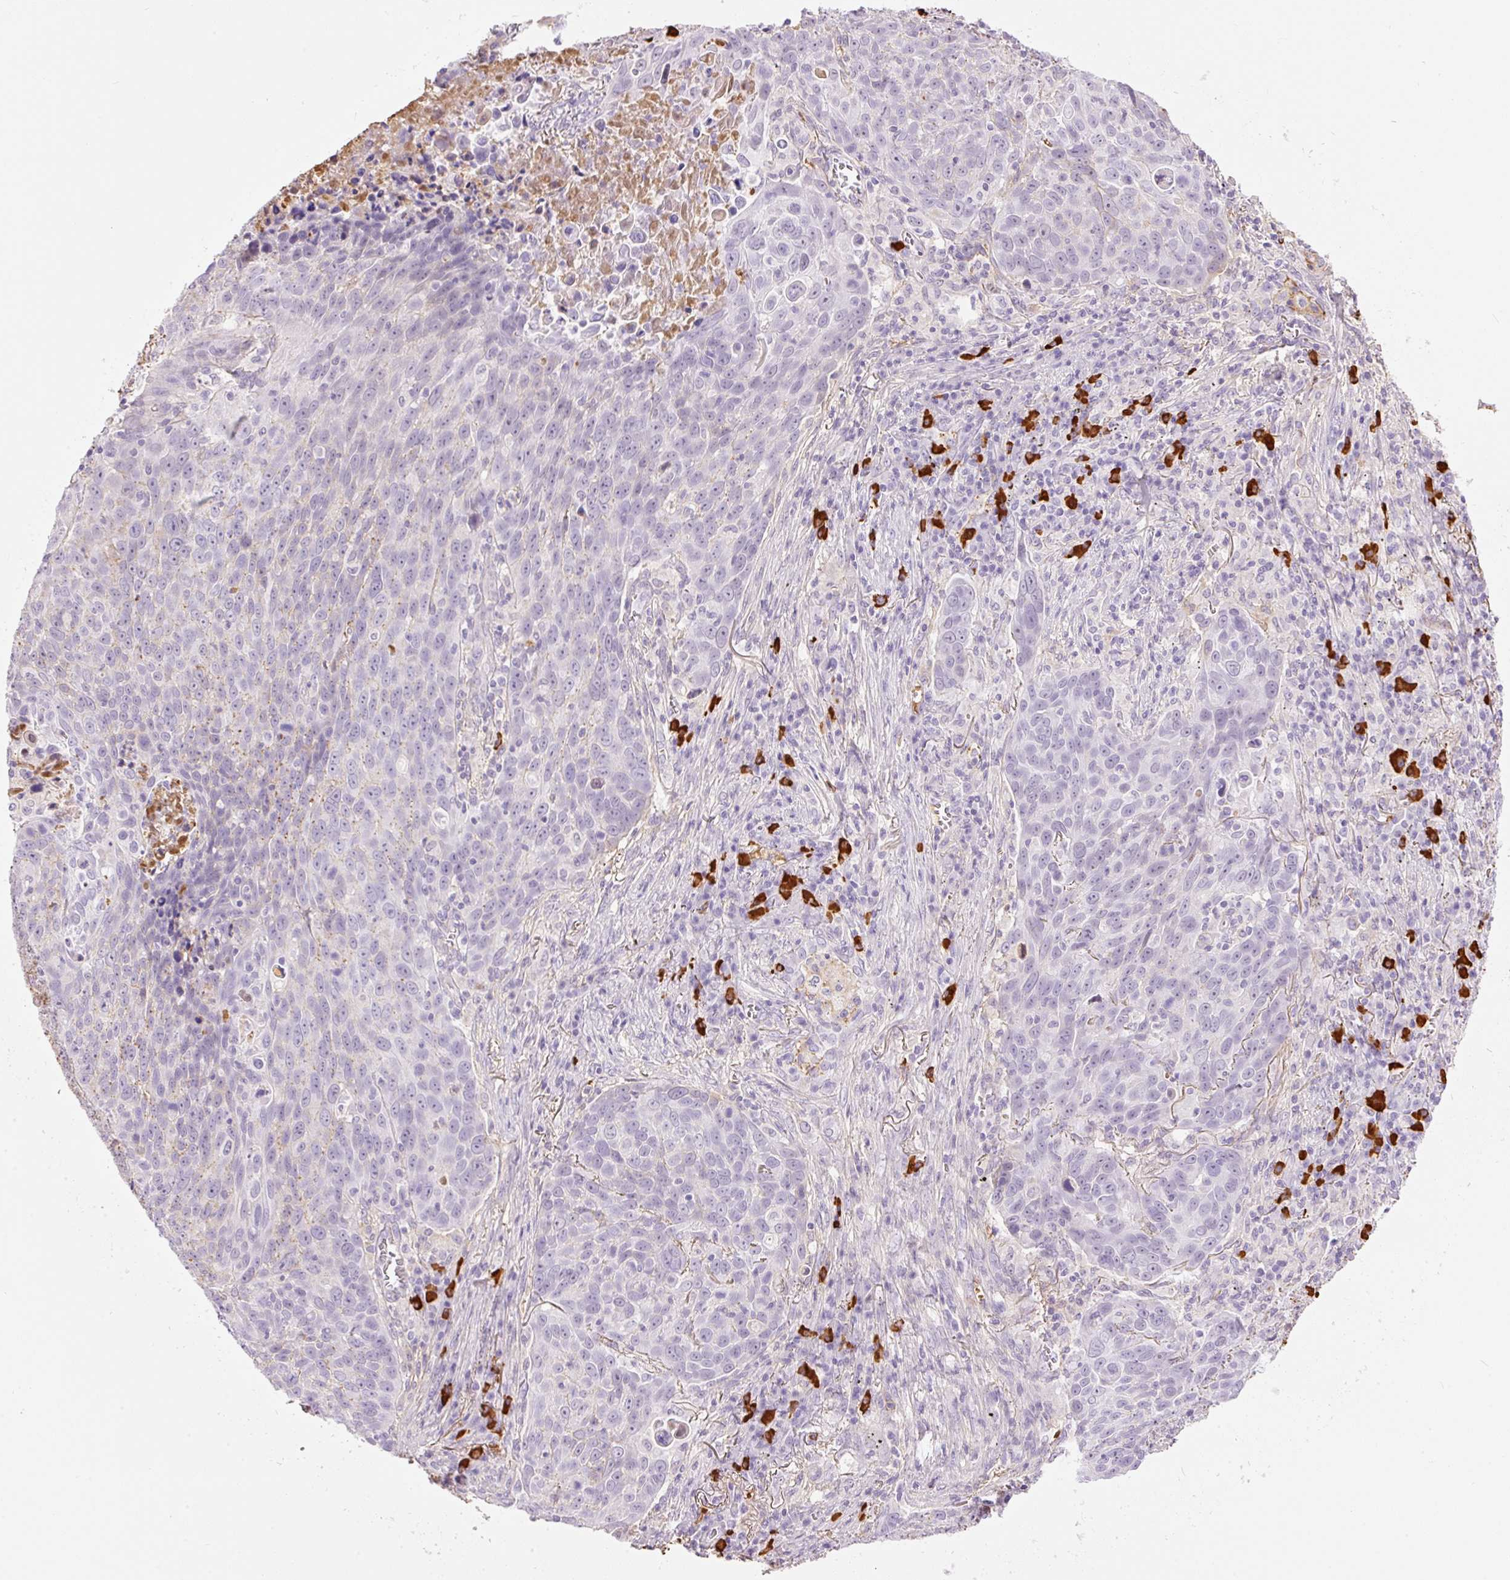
{"staining": {"intensity": "negative", "quantity": "none", "location": "none"}, "tissue": "lung cancer", "cell_type": "Tumor cells", "image_type": "cancer", "snomed": [{"axis": "morphology", "description": "Squamous cell carcinoma, NOS"}, {"axis": "topography", "description": "Lung"}], "caption": "This is a micrograph of immunohistochemistry (IHC) staining of lung squamous cell carcinoma, which shows no positivity in tumor cells.", "gene": "PRPF38B", "patient": {"sex": "male", "age": 78}}